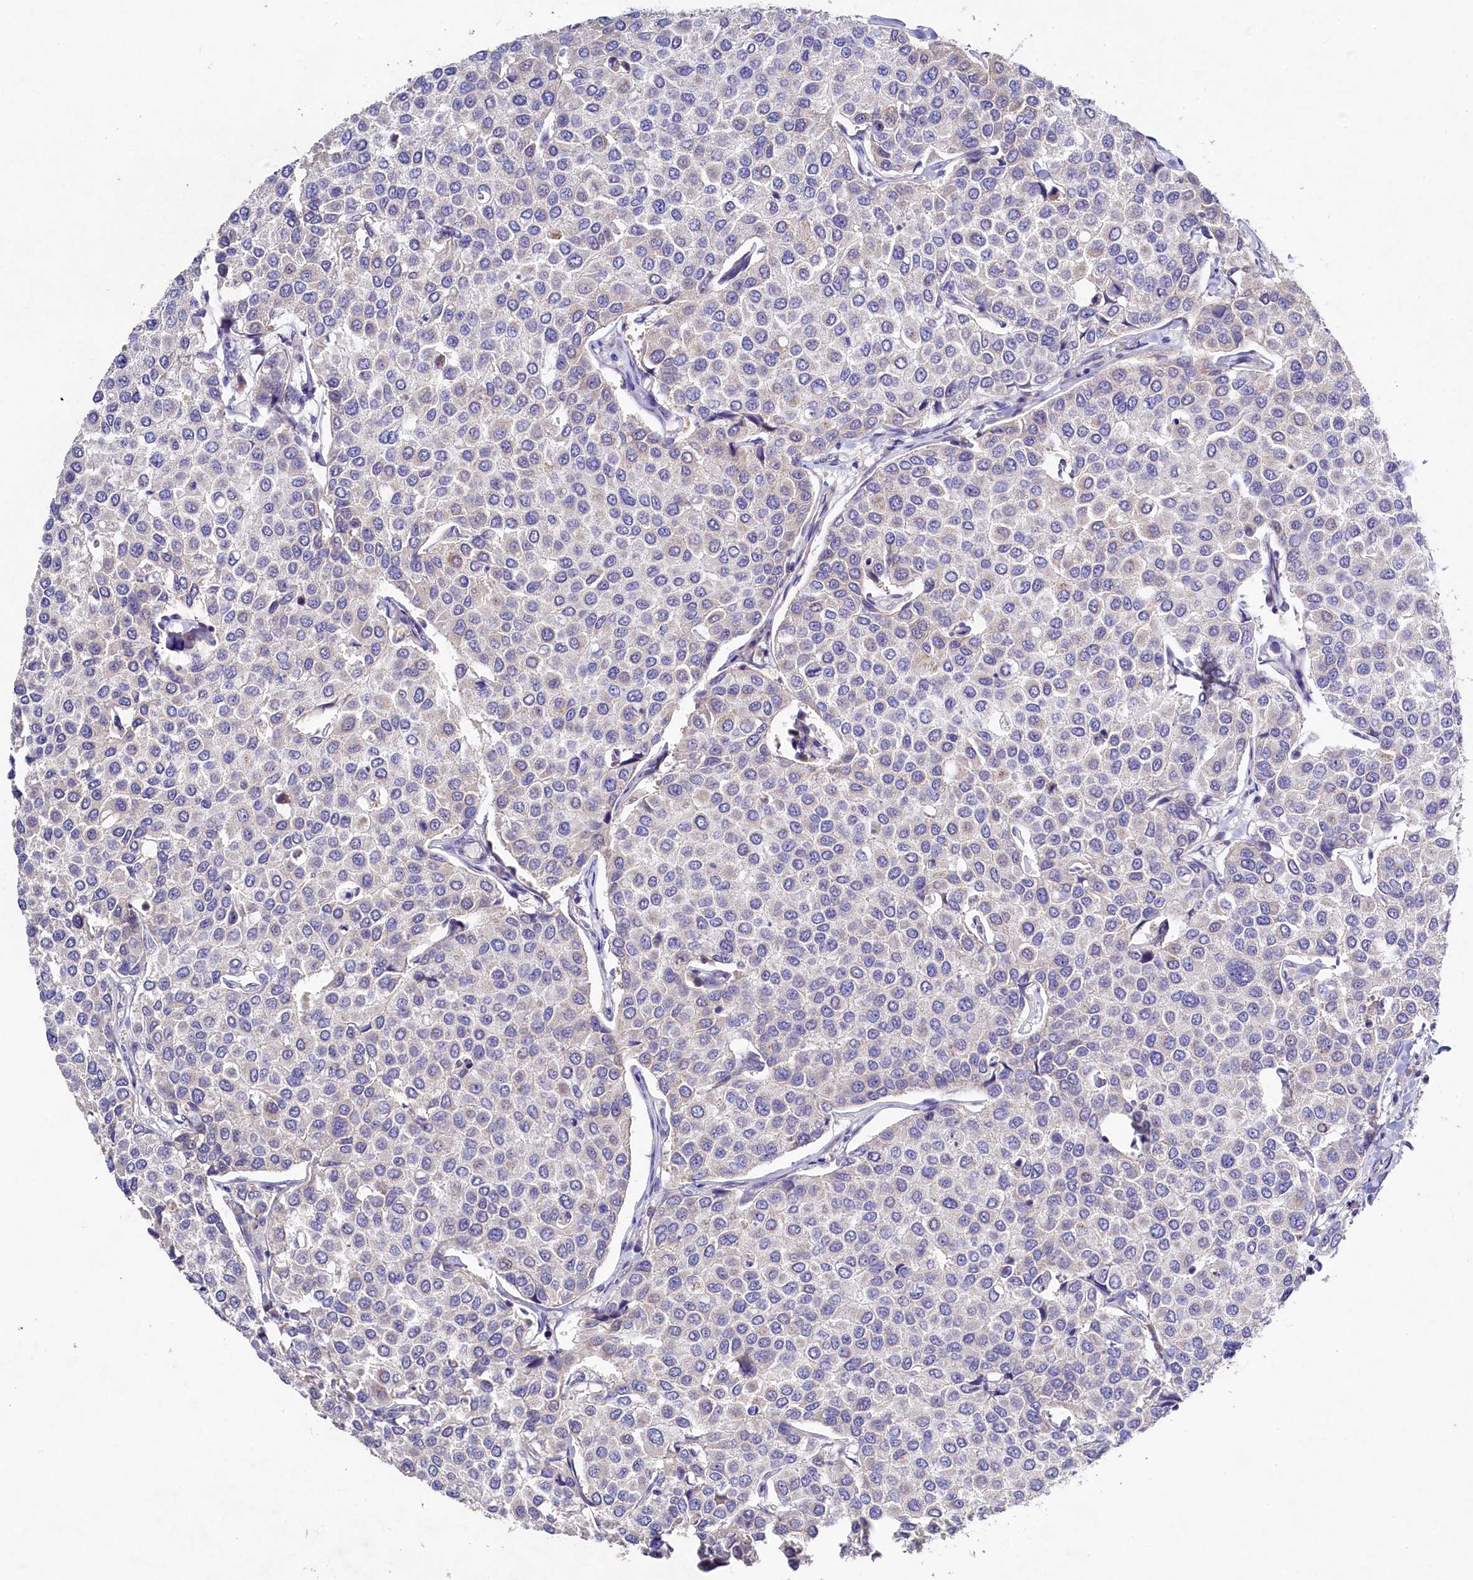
{"staining": {"intensity": "negative", "quantity": "none", "location": "none"}, "tissue": "breast cancer", "cell_type": "Tumor cells", "image_type": "cancer", "snomed": [{"axis": "morphology", "description": "Duct carcinoma"}, {"axis": "topography", "description": "Breast"}], "caption": "Immunohistochemistry of human breast cancer (invasive ductal carcinoma) reveals no expression in tumor cells. (DAB immunohistochemistry, high magnification).", "gene": "FXYD6", "patient": {"sex": "female", "age": 55}}